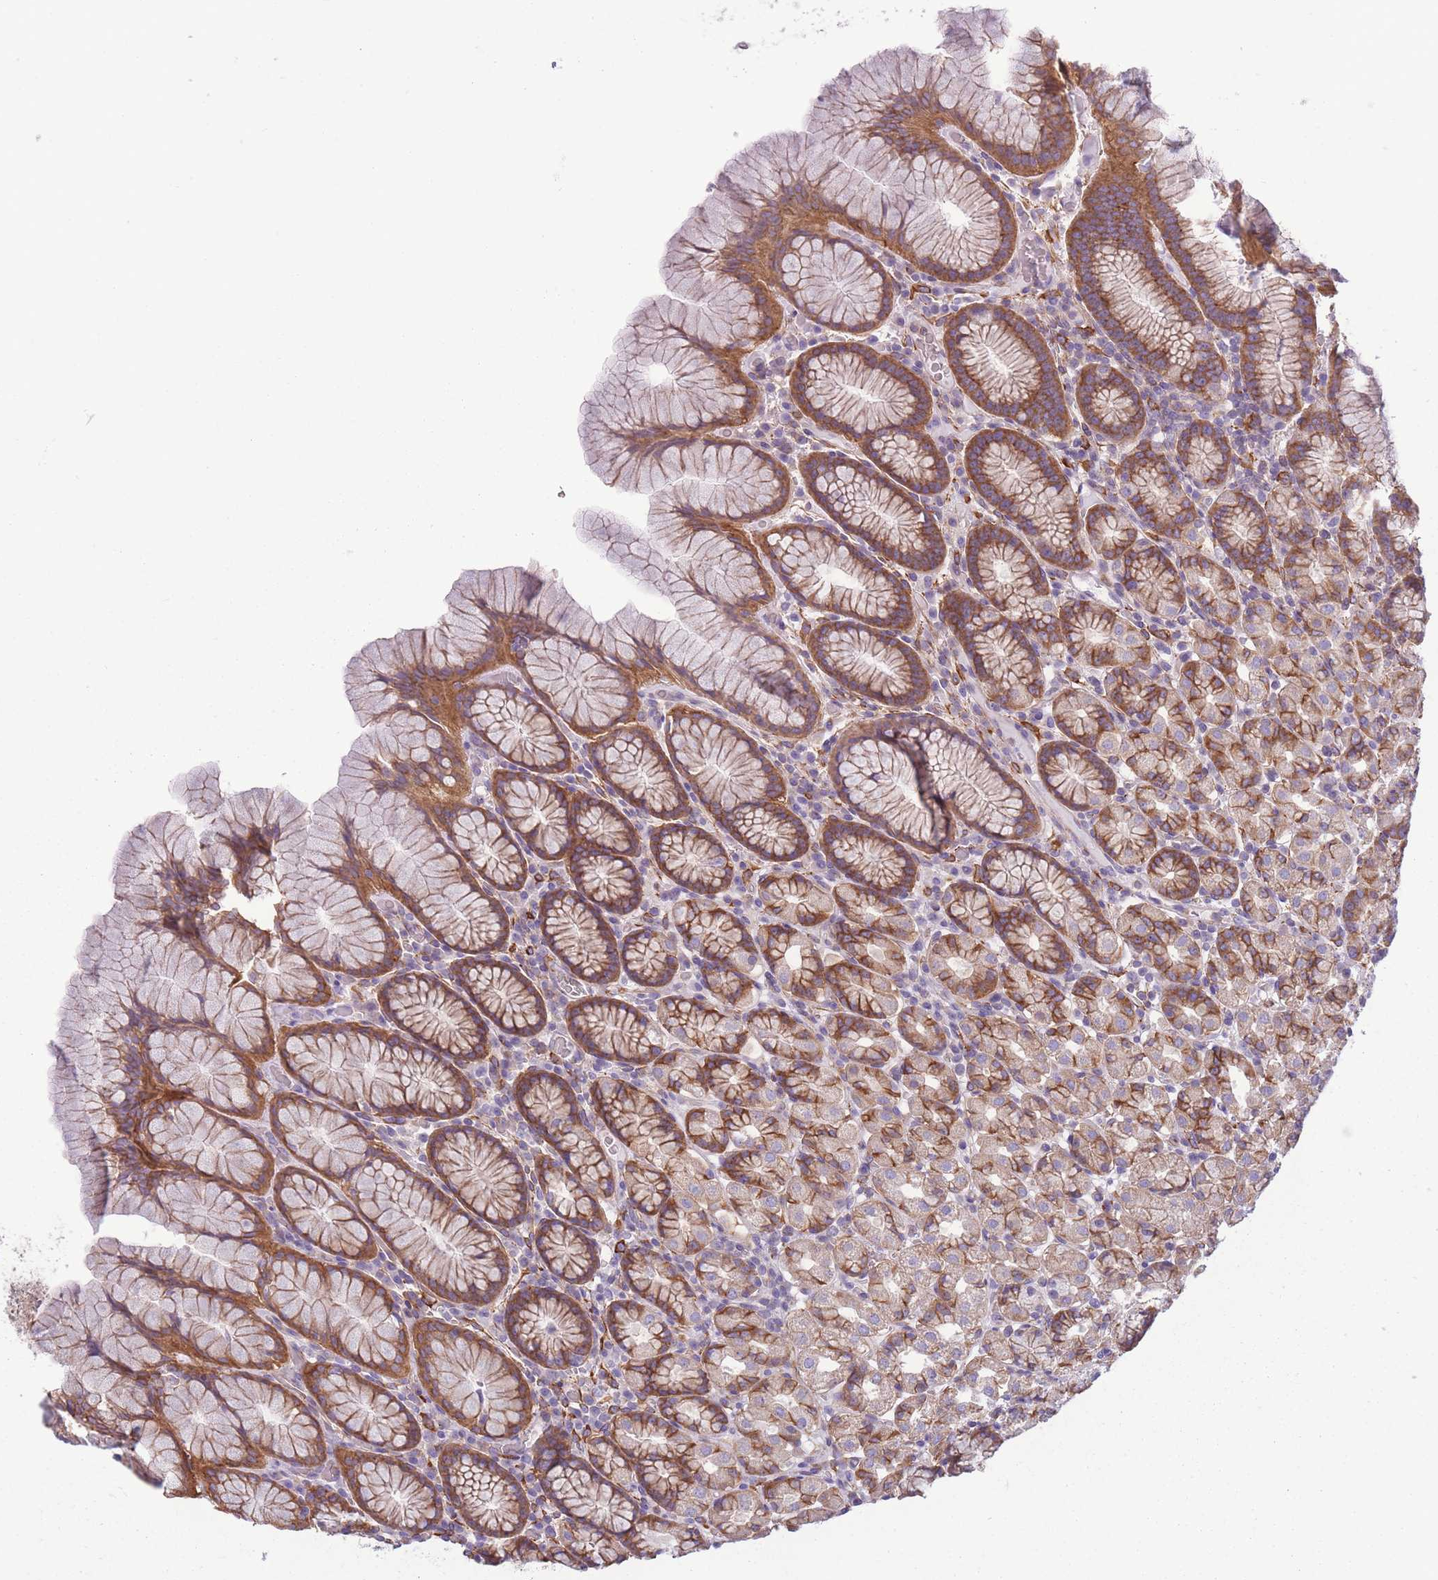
{"staining": {"intensity": "moderate", "quantity": ">75%", "location": "cytoplasmic/membranous"}, "tissue": "stomach", "cell_type": "Glandular cells", "image_type": "normal", "snomed": [{"axis": "morphology", "description": "Normal tissue, NOS"}, {"axis": "topography", "description": "Stomach, upper"}, {"axis": "topography", "description": "Stomach"}], "caption": "Stomach stained for a protein demonstrates moderate cytoplasmic/membranous positivity in glandular cells.", "gene": "ADD1", "patient": {"sex": "male", "age": 62}}